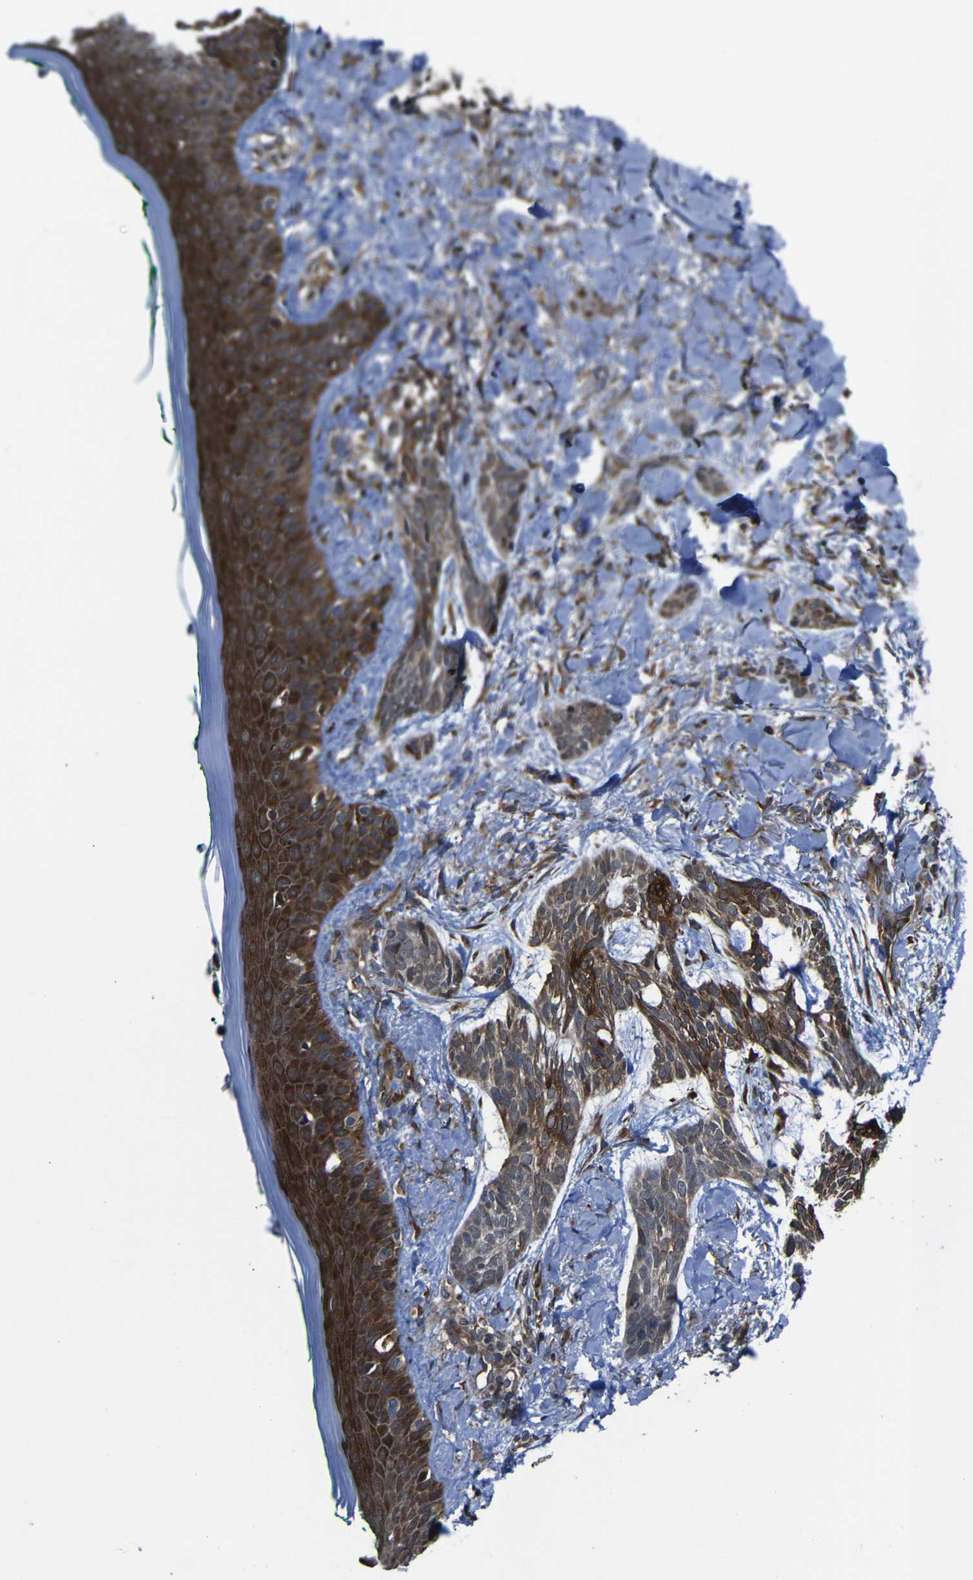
{"staining": {"intensity": "moderate", "quantity": ">75%", "location": "cytoplasmic/membranous"}, "tissue": "skin cancer", "cell_type": "Tumor cells", "image_type": "cancer", "snomed": [{"axis": "morphology", "description": "Basal cell carcinoma"}, {"axis": "topography", "description": "Skin"}], "caption": "The micrograph exhibits staining of skin basal cell carcinoma, revealing moderate cytoplasmic/membranous protein positivity (brown color) within tumor cells.", "gene": "KIAA0513", "patient": {"sex": "male", "age": 43}}